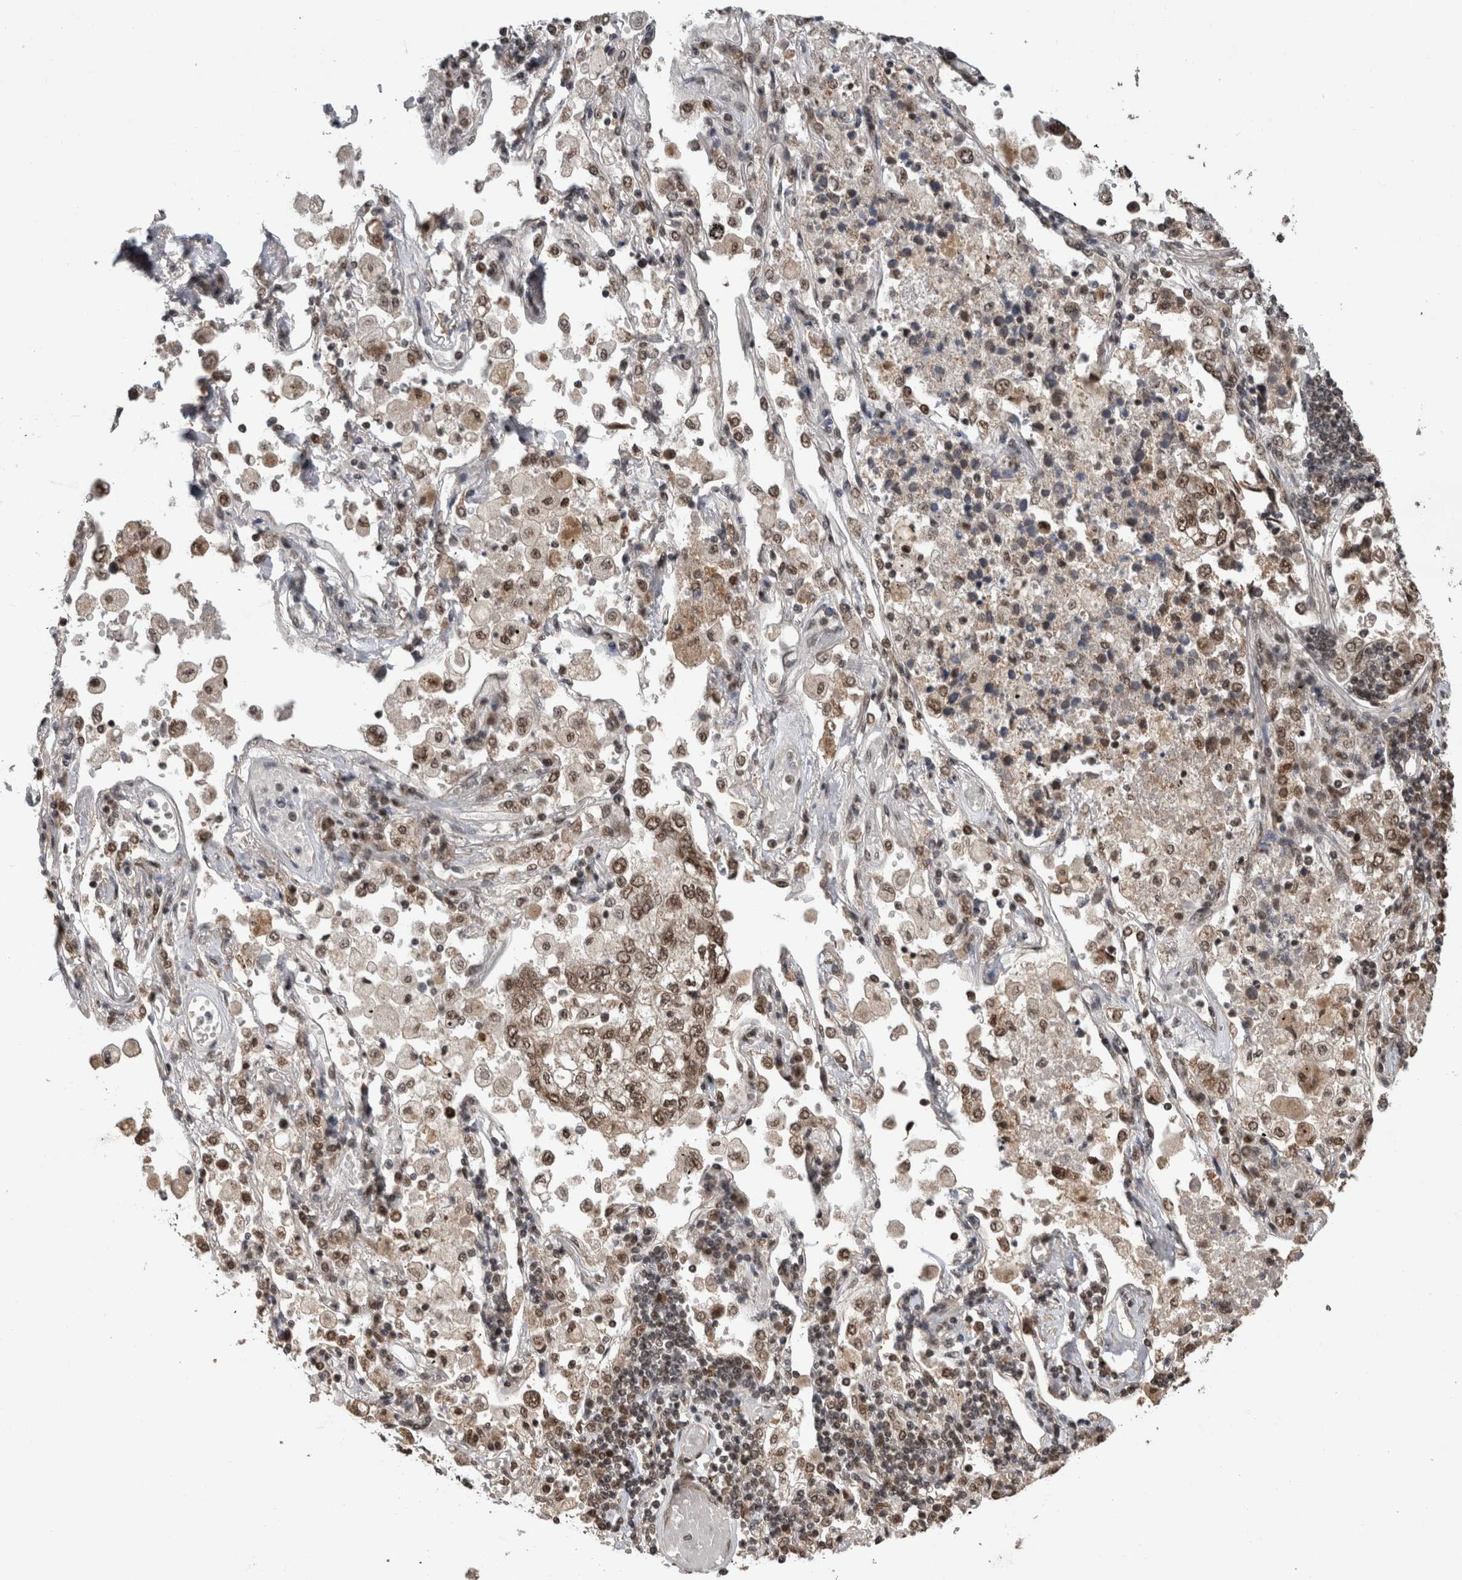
{"staining": {"intensity": "weak", "quantity": ">75%", "location": "nuclear"}, "tissue": "lung cancer", "cell_type": "Tumor cells", "image_type": "cancer", "snomed": [{"axis": "morphology", "description": "Adenocarcinoma, NOS"}, {"axis": "topography", "description": "Lung"}], "caption": "Immunohistochemistry staining of lung adenocarcinoma, which shows low levels of weak nuclear staining in approximately >75% of tumor cells indicating weak nuclear protein expression. The staining was performed using DAB (3,3'-diaminobenzidine) (brown) for protein detection and nuclei were counterstained in hematoxylin (blue).", "gene": "CPSF2", "patient": {"sex": "male", "age": 63}}